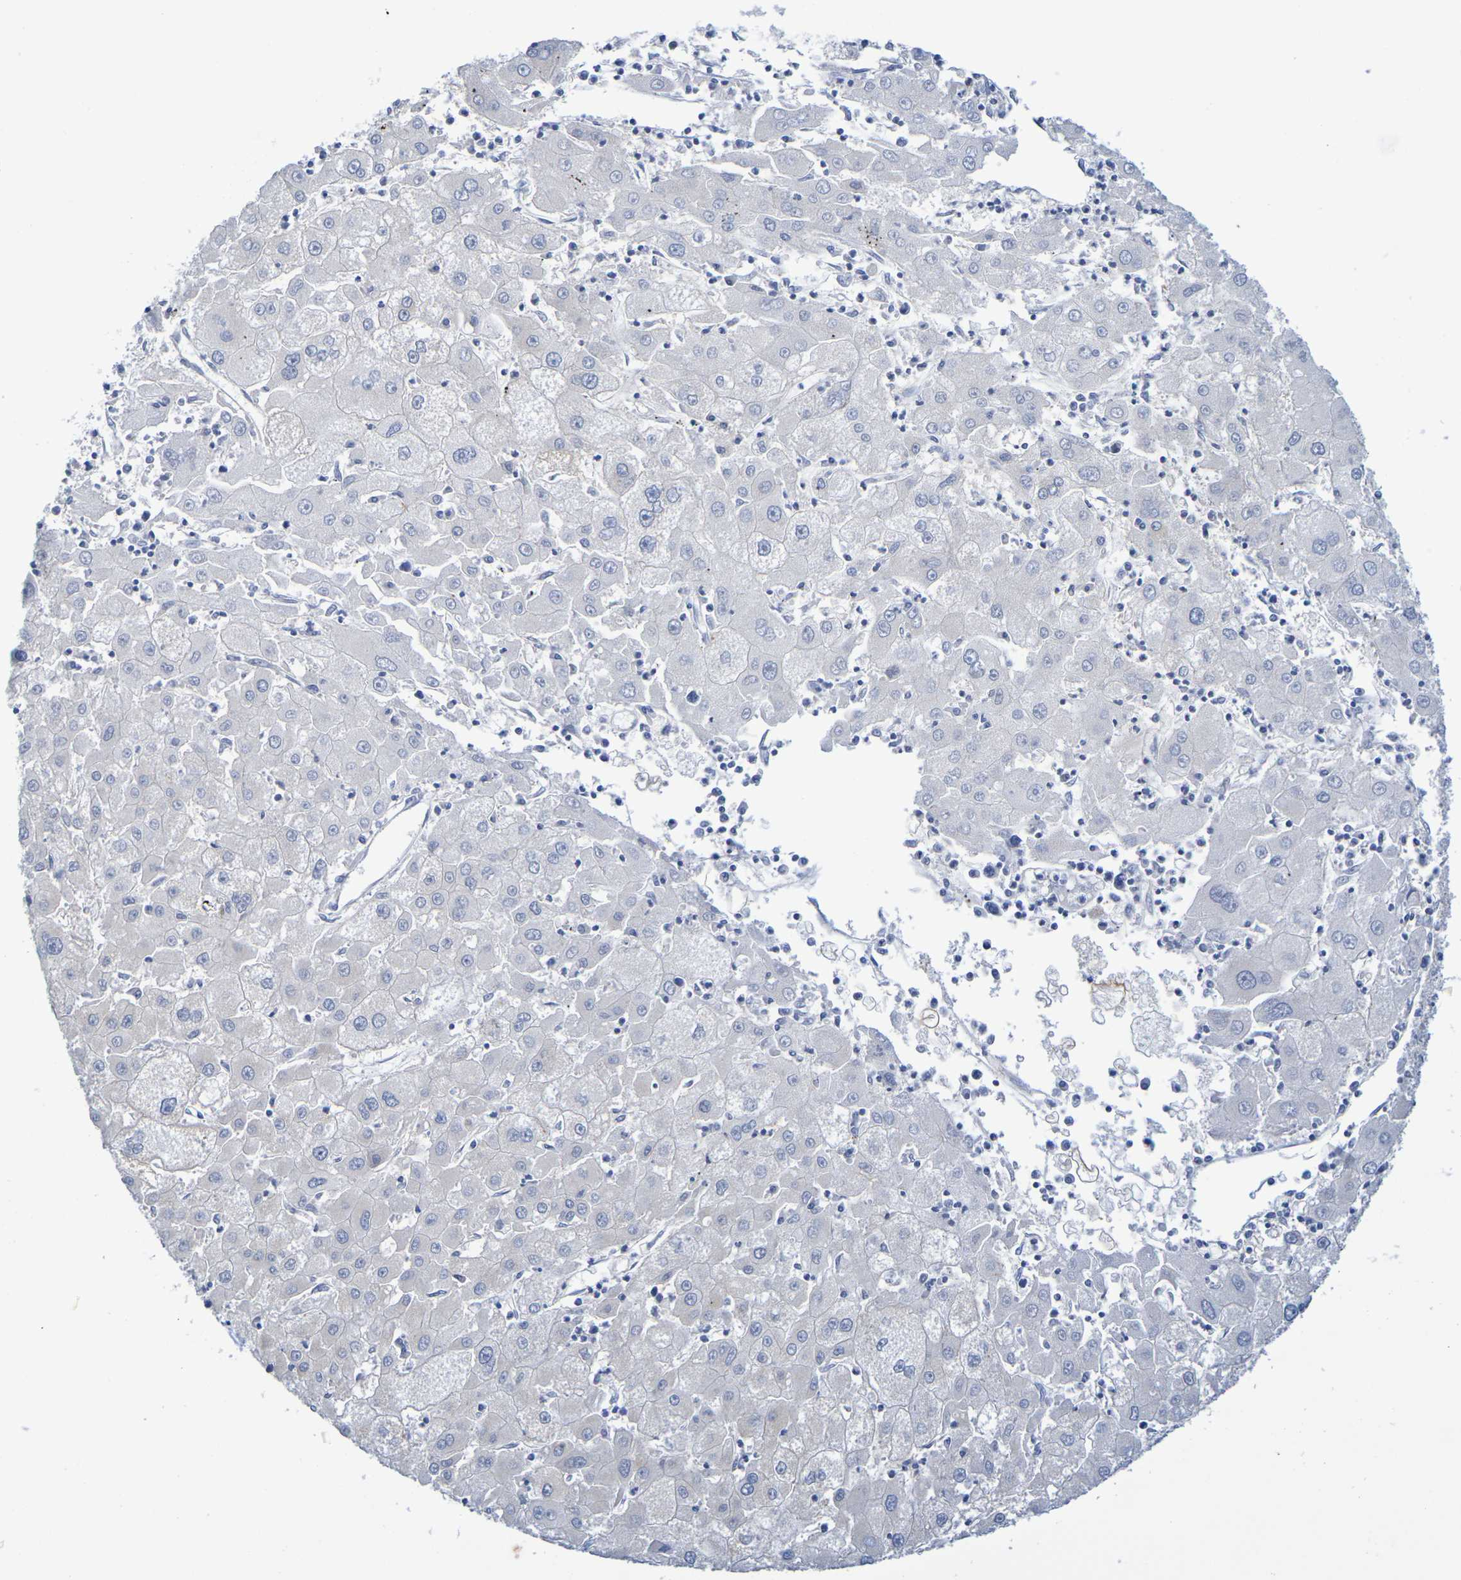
{"staining": {"intensity": "weak", "quantity": "<25%", "location": "cytoplasmic/membranous"}, "tissue": "liver cancer", "cell_type": "Tumor cells", "image_type": "cancer", "snomed": [{"axis": "morphology", "description": "Carcinoma, Hepatocellular, NOS"}, {"axis": "topography", "description": "Liver"}], "caption": "IHC image of liver hepatocellular carcinoma stained for a protein (brown), which shows no expression in tumor cells.", "gene": "TMCC3", "patient": {"sex": "male", "age": 72}}